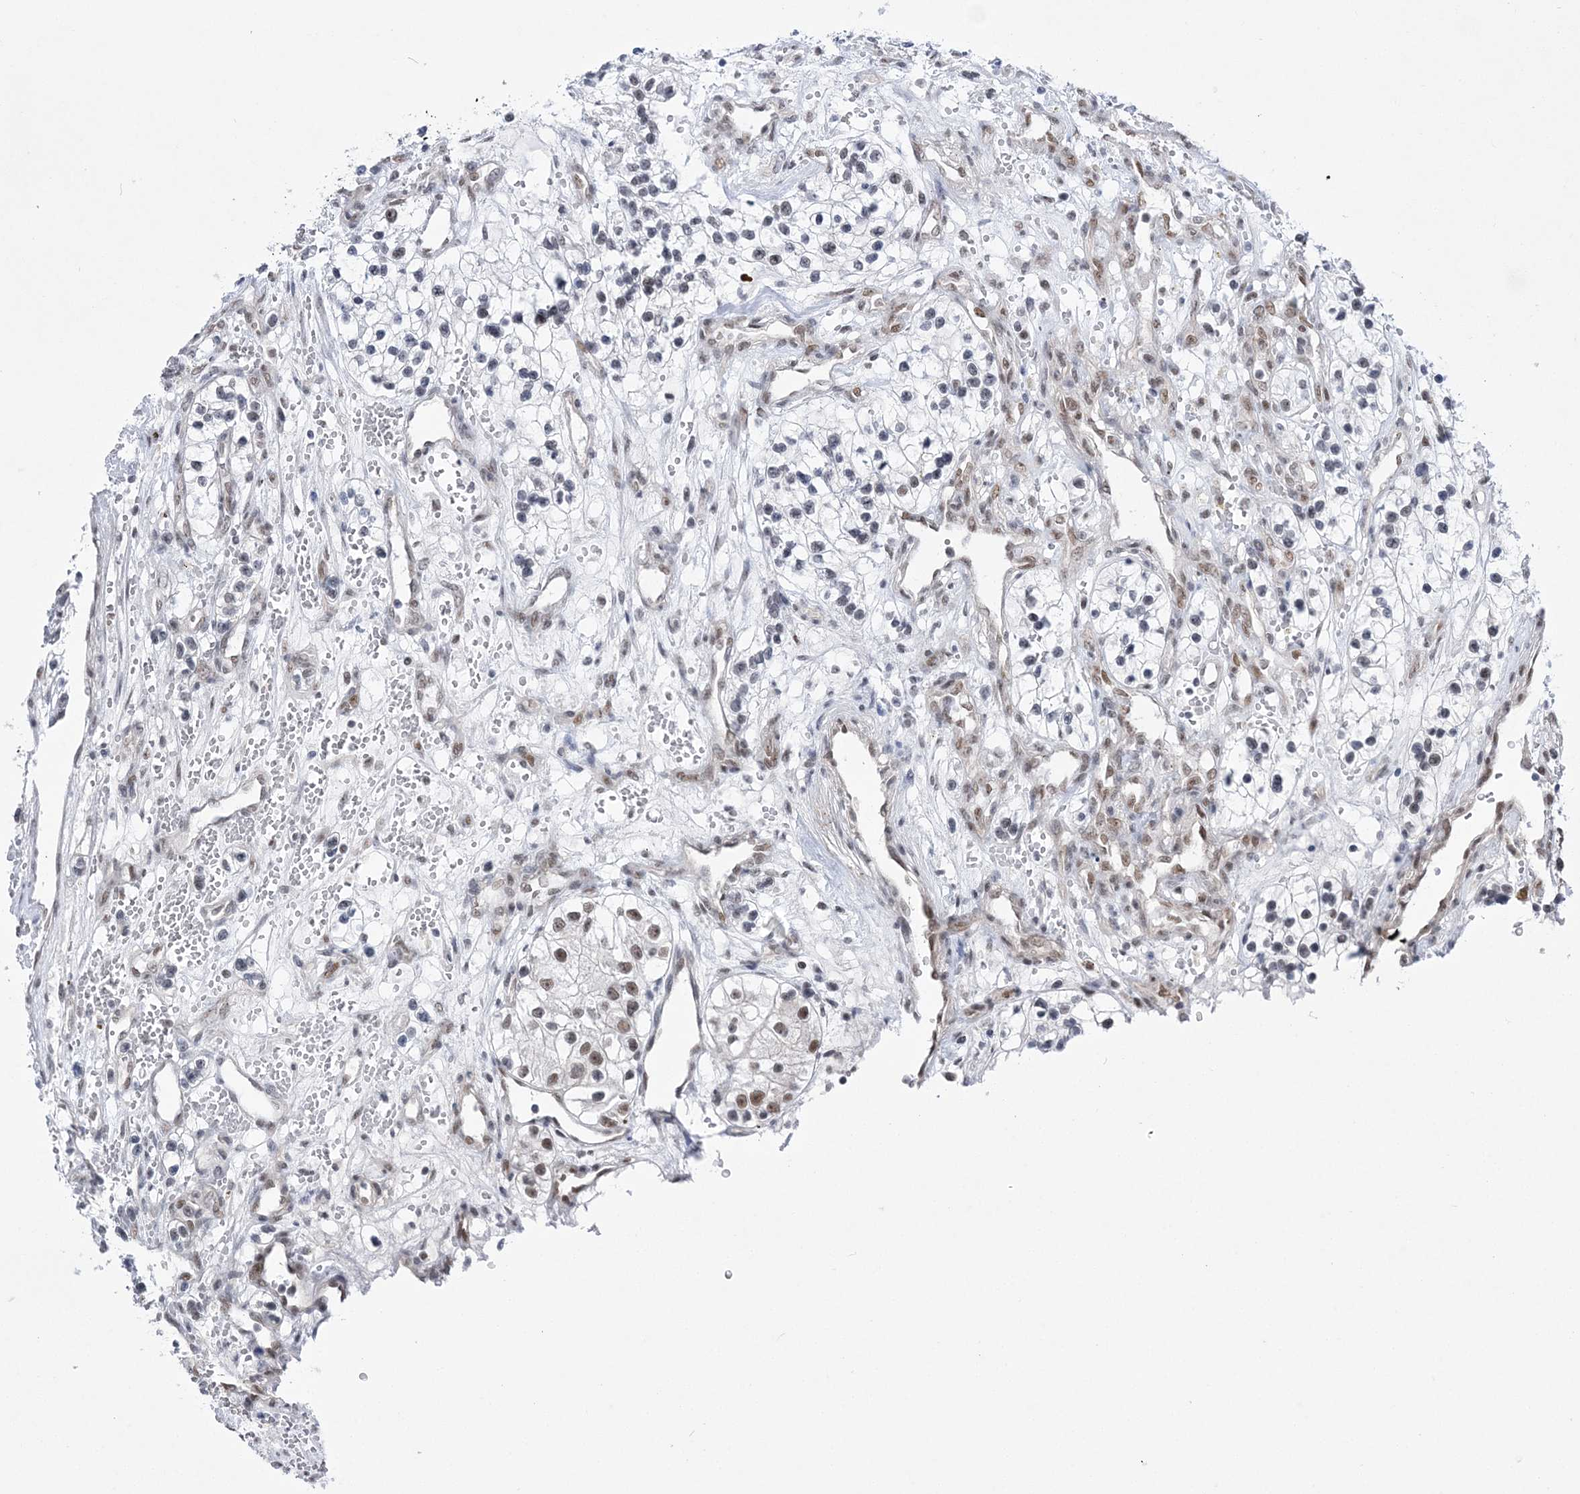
{"staining": {"intensity": "weak", "quantity": "<25%", "location": "nuclear"}, "tissue": "renal cancer", "cell_type": "Tumor cells", "image_type": "cancer", "snomed": [{"axis": "morphology", "description": "Adenocarcinoma, NOS"}, {"axis": "topography", "description": "Kidney"}], "caption": "The photomicrograph reveals no significant positivity in tumor cells of adenocarcinoma (renal). (DAB (3,3'-diaminobenzidine) immunohistochemistry (IHC) with hematoxylin counter stain).", "gene": "NSUN2", "patient": {"sex": "female", "age": 57}}